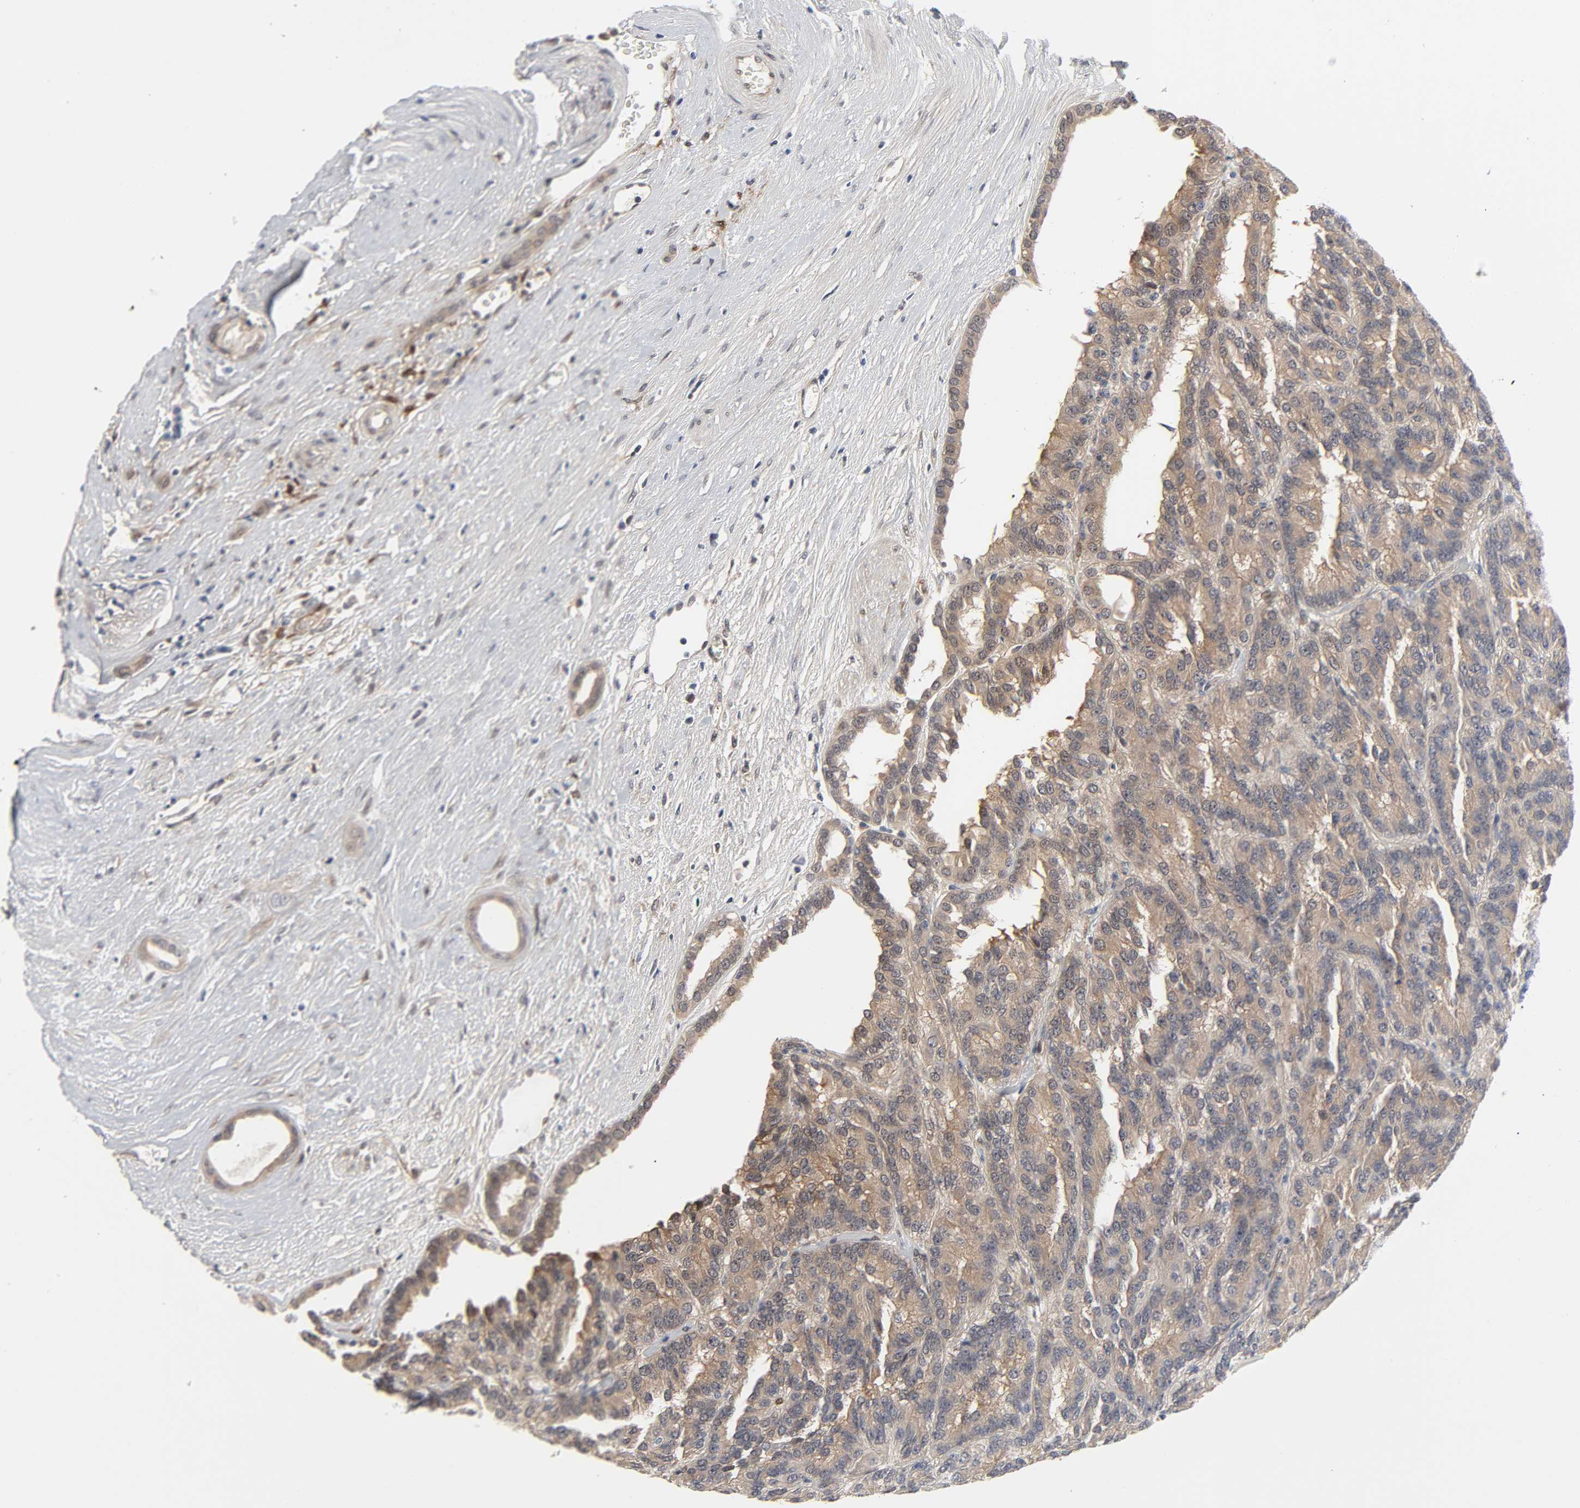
{"staining": {"intensity": "weak", "quantity": ">75%", "location": "cytoplasmic/membranous"}, "tissue": "renal cancer", "cell_type": "Tumor cells", "image_type": "cancer", "snomed": [{"axis": "morphology", "description": "Adenocarcinoma, NOS"}, {"axis": "topography", "description": "Kidney"}], "caption": "DAB (3,3'-diaminobenzidine) immunohistochemical staining of human adenocarcinoma (renal) demonstrates weak cytoplasmic/membranous protein staining in about >75% of tumor cells.", "gene": "PTEN", "patient": {"sex": "male", "age": 46}}